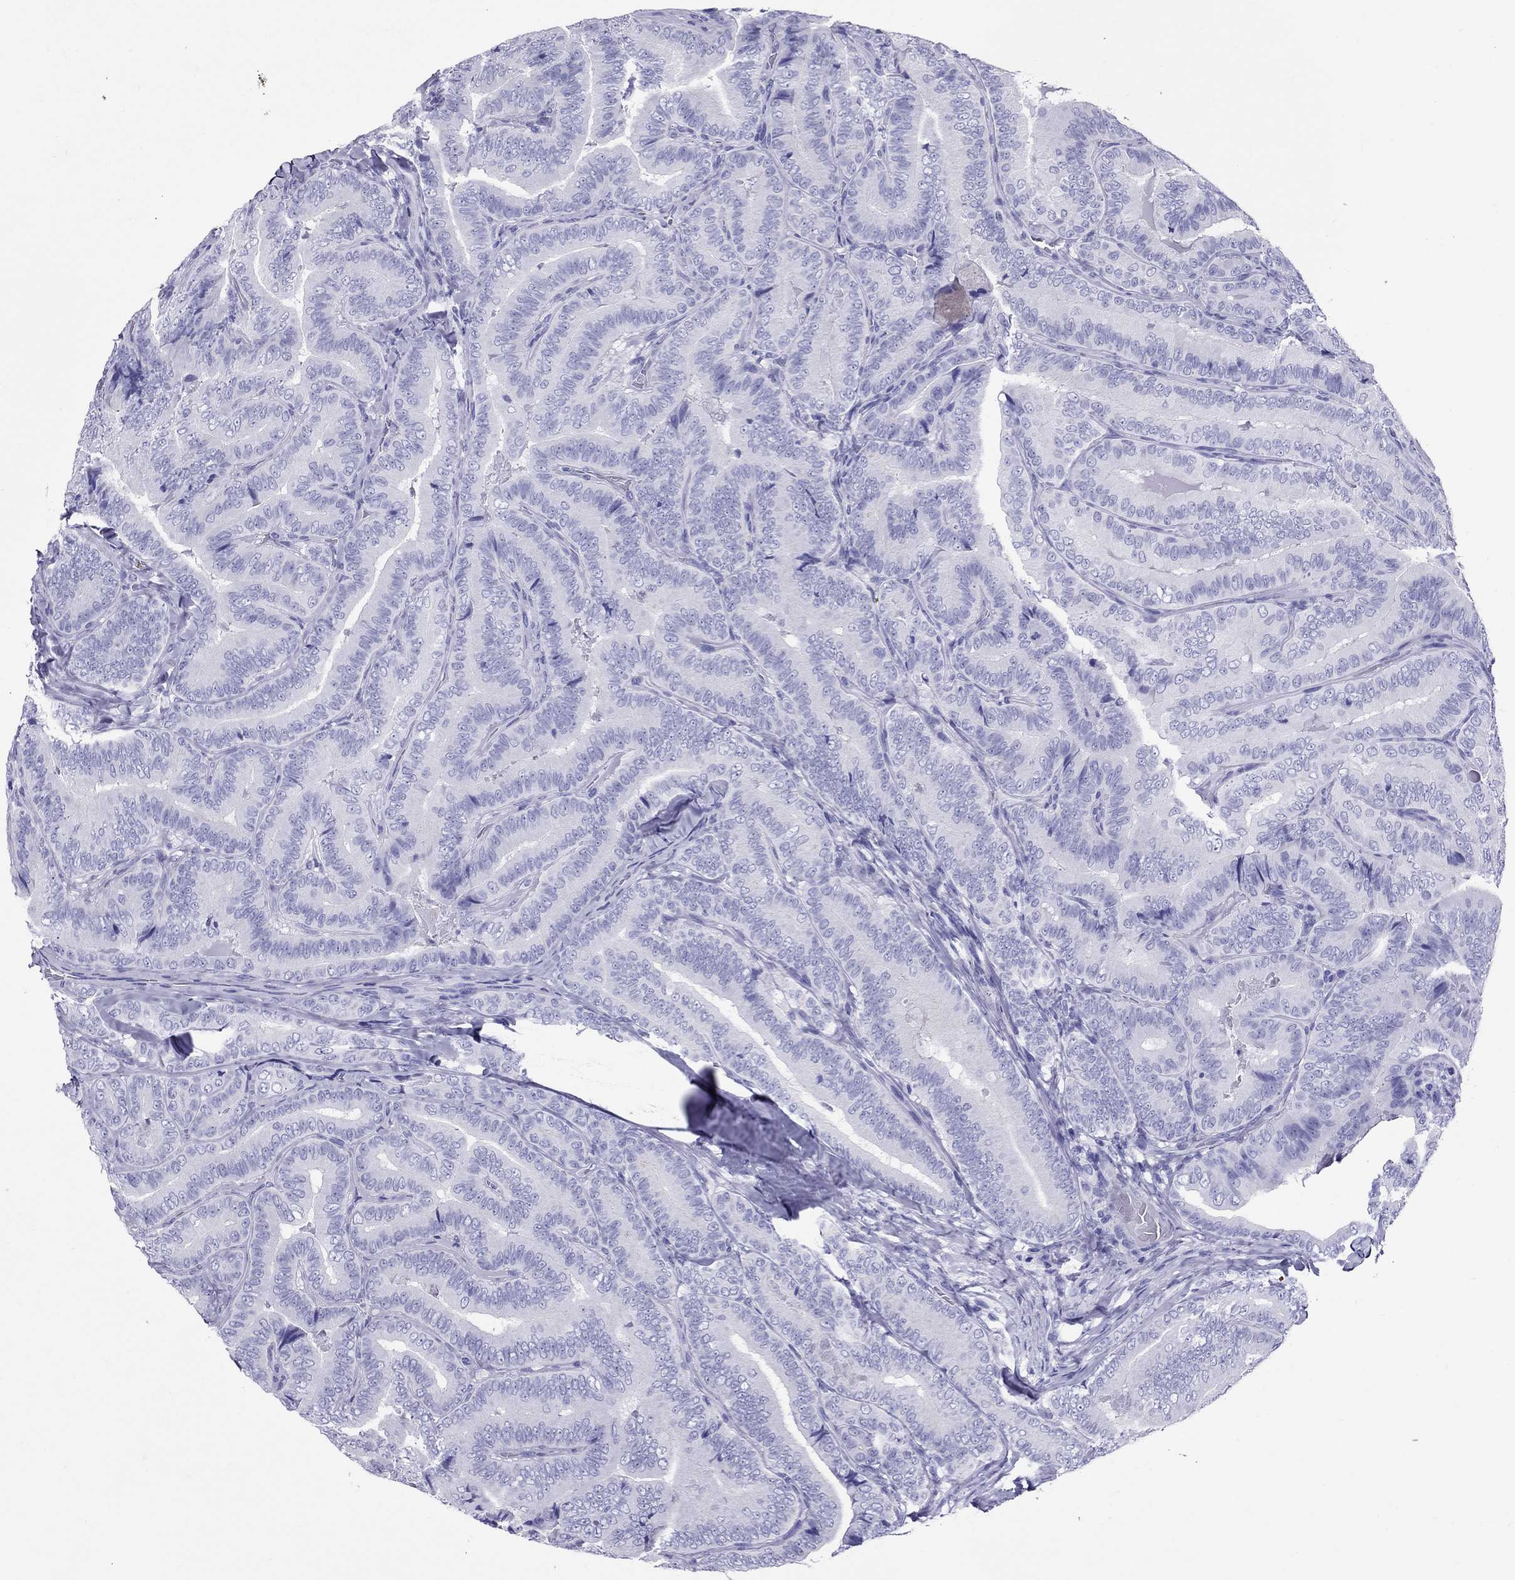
{"staining": {"intensity": "negative", "quantity": "none", "location": "none"}, "tissue": "thyroid cancer", "cell_type": "Tumor cells", "image_type": "cancer", "snomed": [{"axis": "morphology", "description": "Papillary adenocarcinoma, NOS"}, {"axis": "topography", "description": "Thyroid gland"}], "caption": "The photomicrograph reveals no significant positivity in tumor cells of papillary adenocarcinoma (thyroid).", "gene": "AVPR1B", "patient": {"sex": "male", "age": 61}}